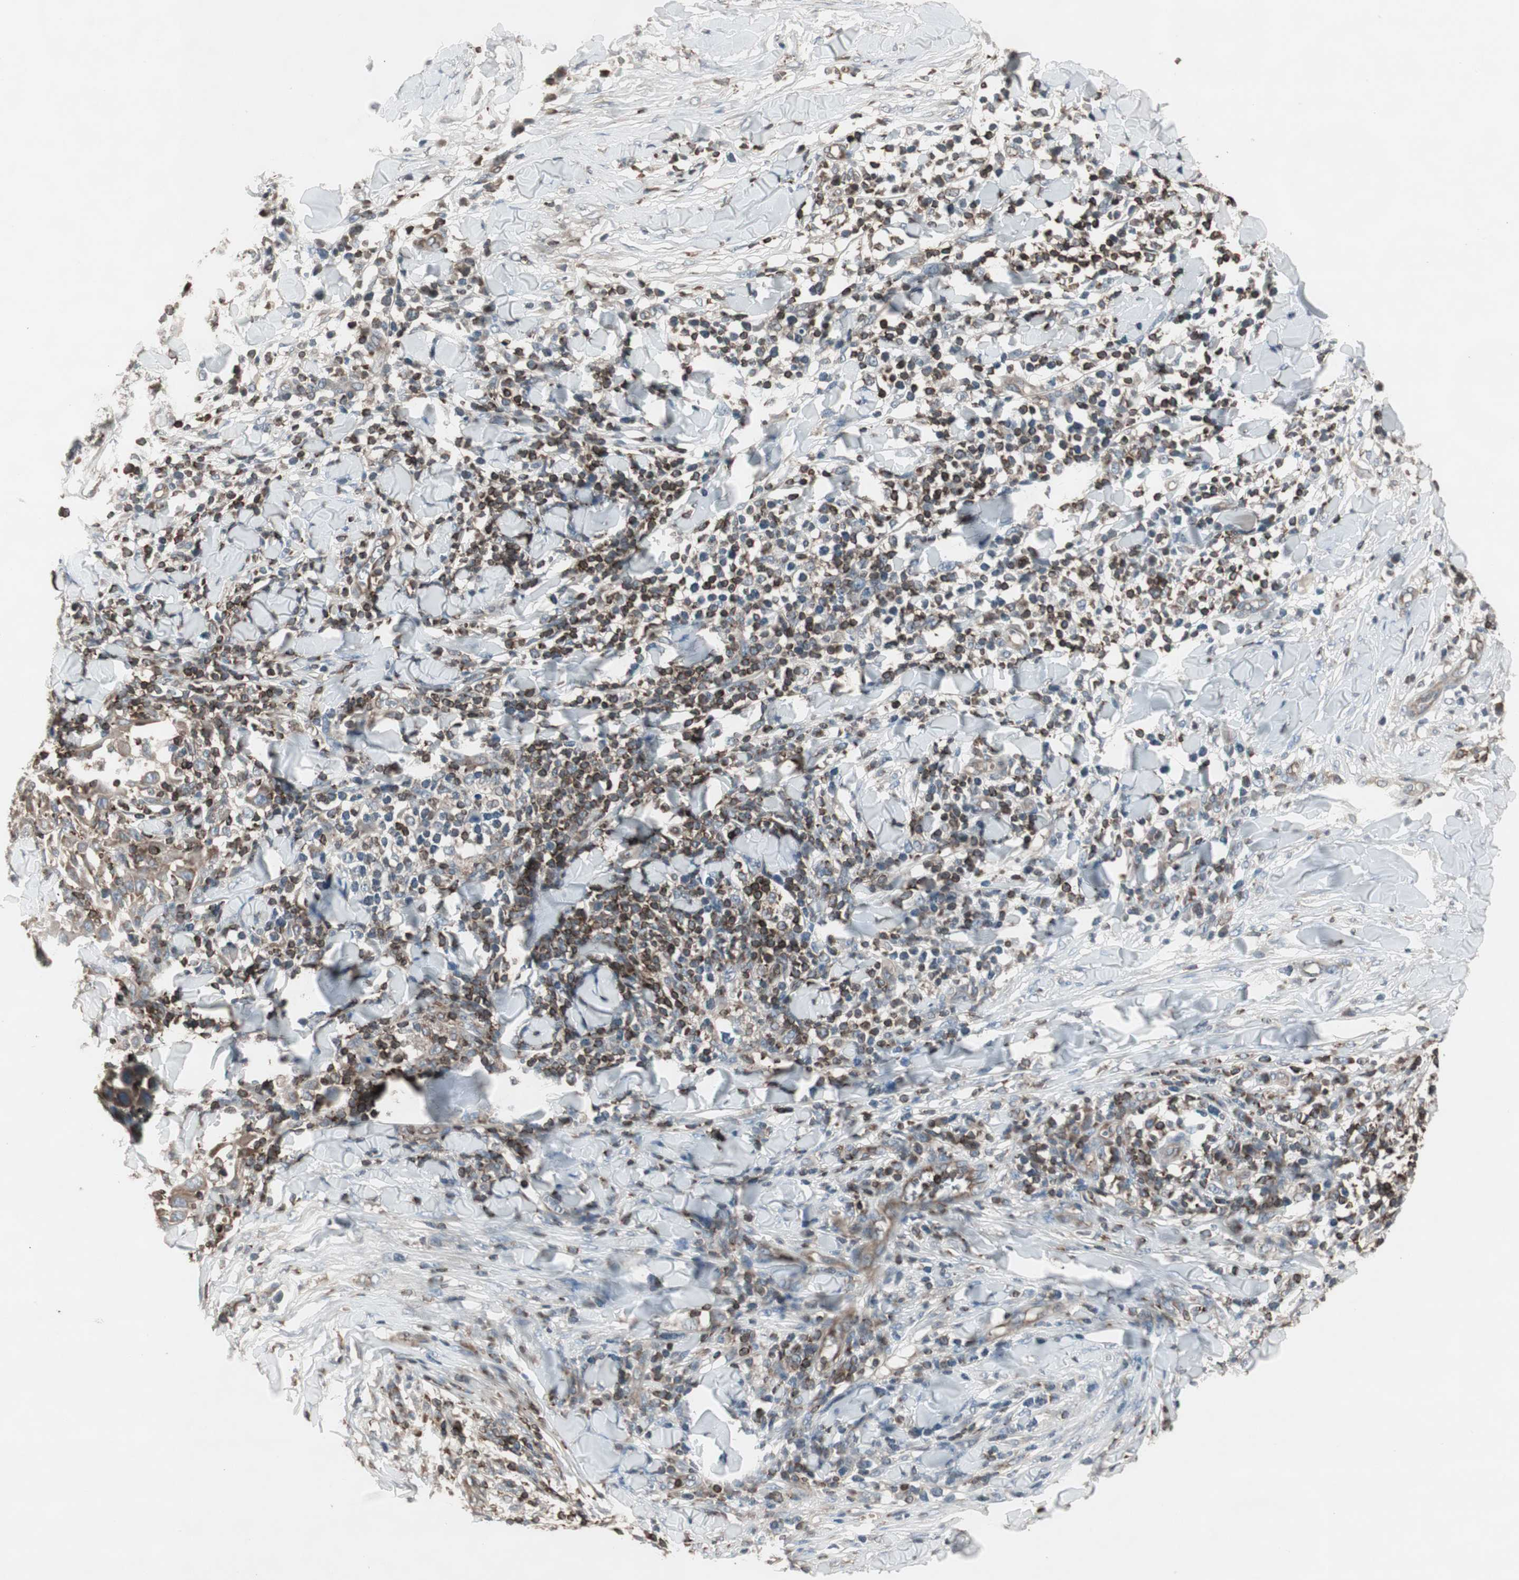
{"staining": {"intensity": "moderate", "quantity": "<25%", "location": "cytoplasmic/membranous"}, "tissue": "skin cancer", "cell_type": "Tumor cells", "image_type": "cancer", "snomed": [{"axis": "morphology", "description": "Squamous cell carcinoma, NOS"}, {"axis": "topography", "description": "Skin"}], "caption": "The micrograph exhibits immunohistochemical staining of squamous cell carcinoma (skin). There is moderate cytoplasmic/membranous staining is seen in approximately <25% of tumor cells.", "gene": "ARHGEF1", "patient": {"sex": "male", "age": 24}}